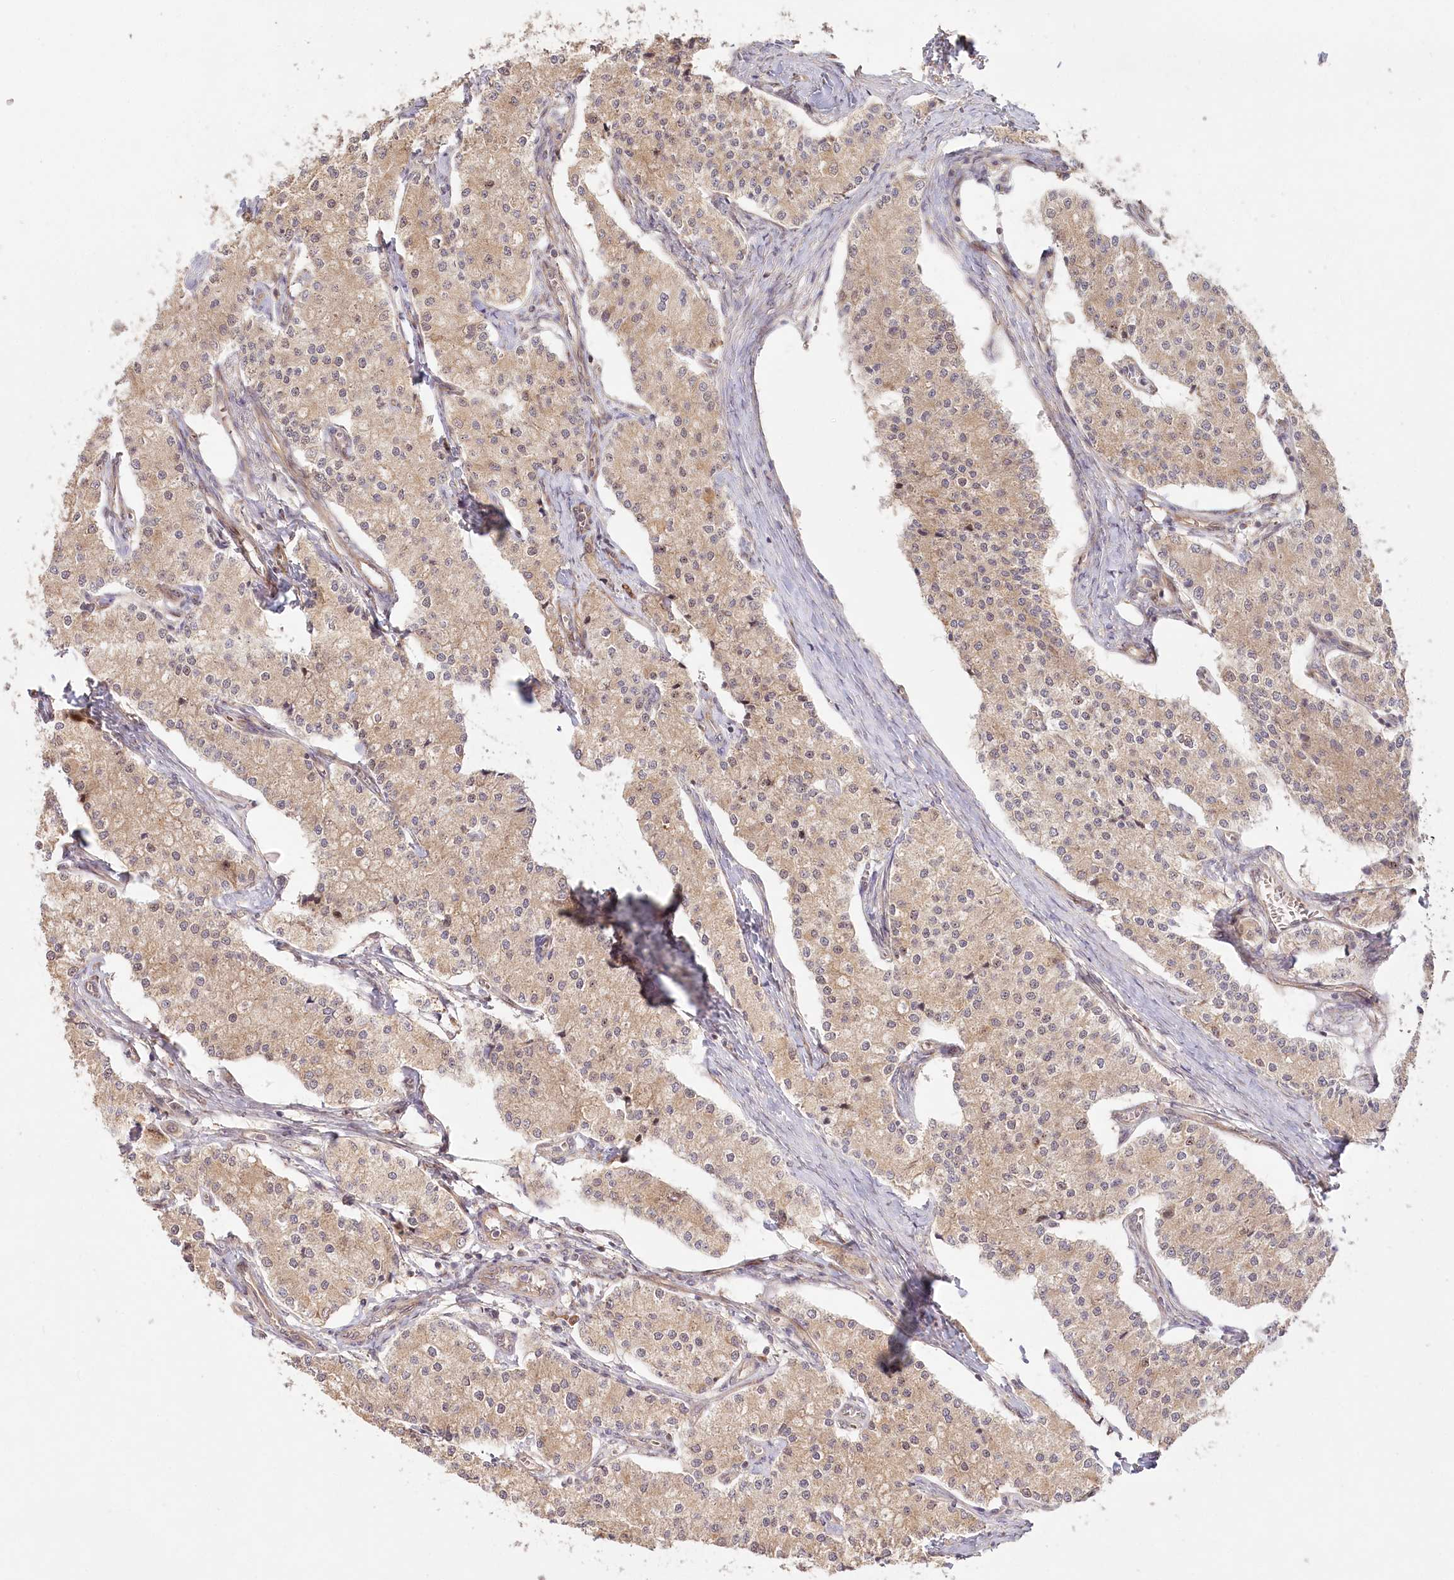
{"staining": {"intensity": "weak", "quantity": ">75%", "location": "cytoplasmic/membranous"}, "tissue": "carcinoid", "cell_type": "Tumor cells", "image_type": "cancer", "snomed": [{"axis": "morphology", "description": "Carcinoid, malignant, NOS"}, {"axis": "topography", "description": "Colon"}], "caption": "The histopathology image exhibits a brown stain indicating the presence of a protein in the cytoplasmic/membranous of tumor cells in malignant carcinoid.", "gene": "CEP70", "patient": {"sex": "female", "age": 52}}